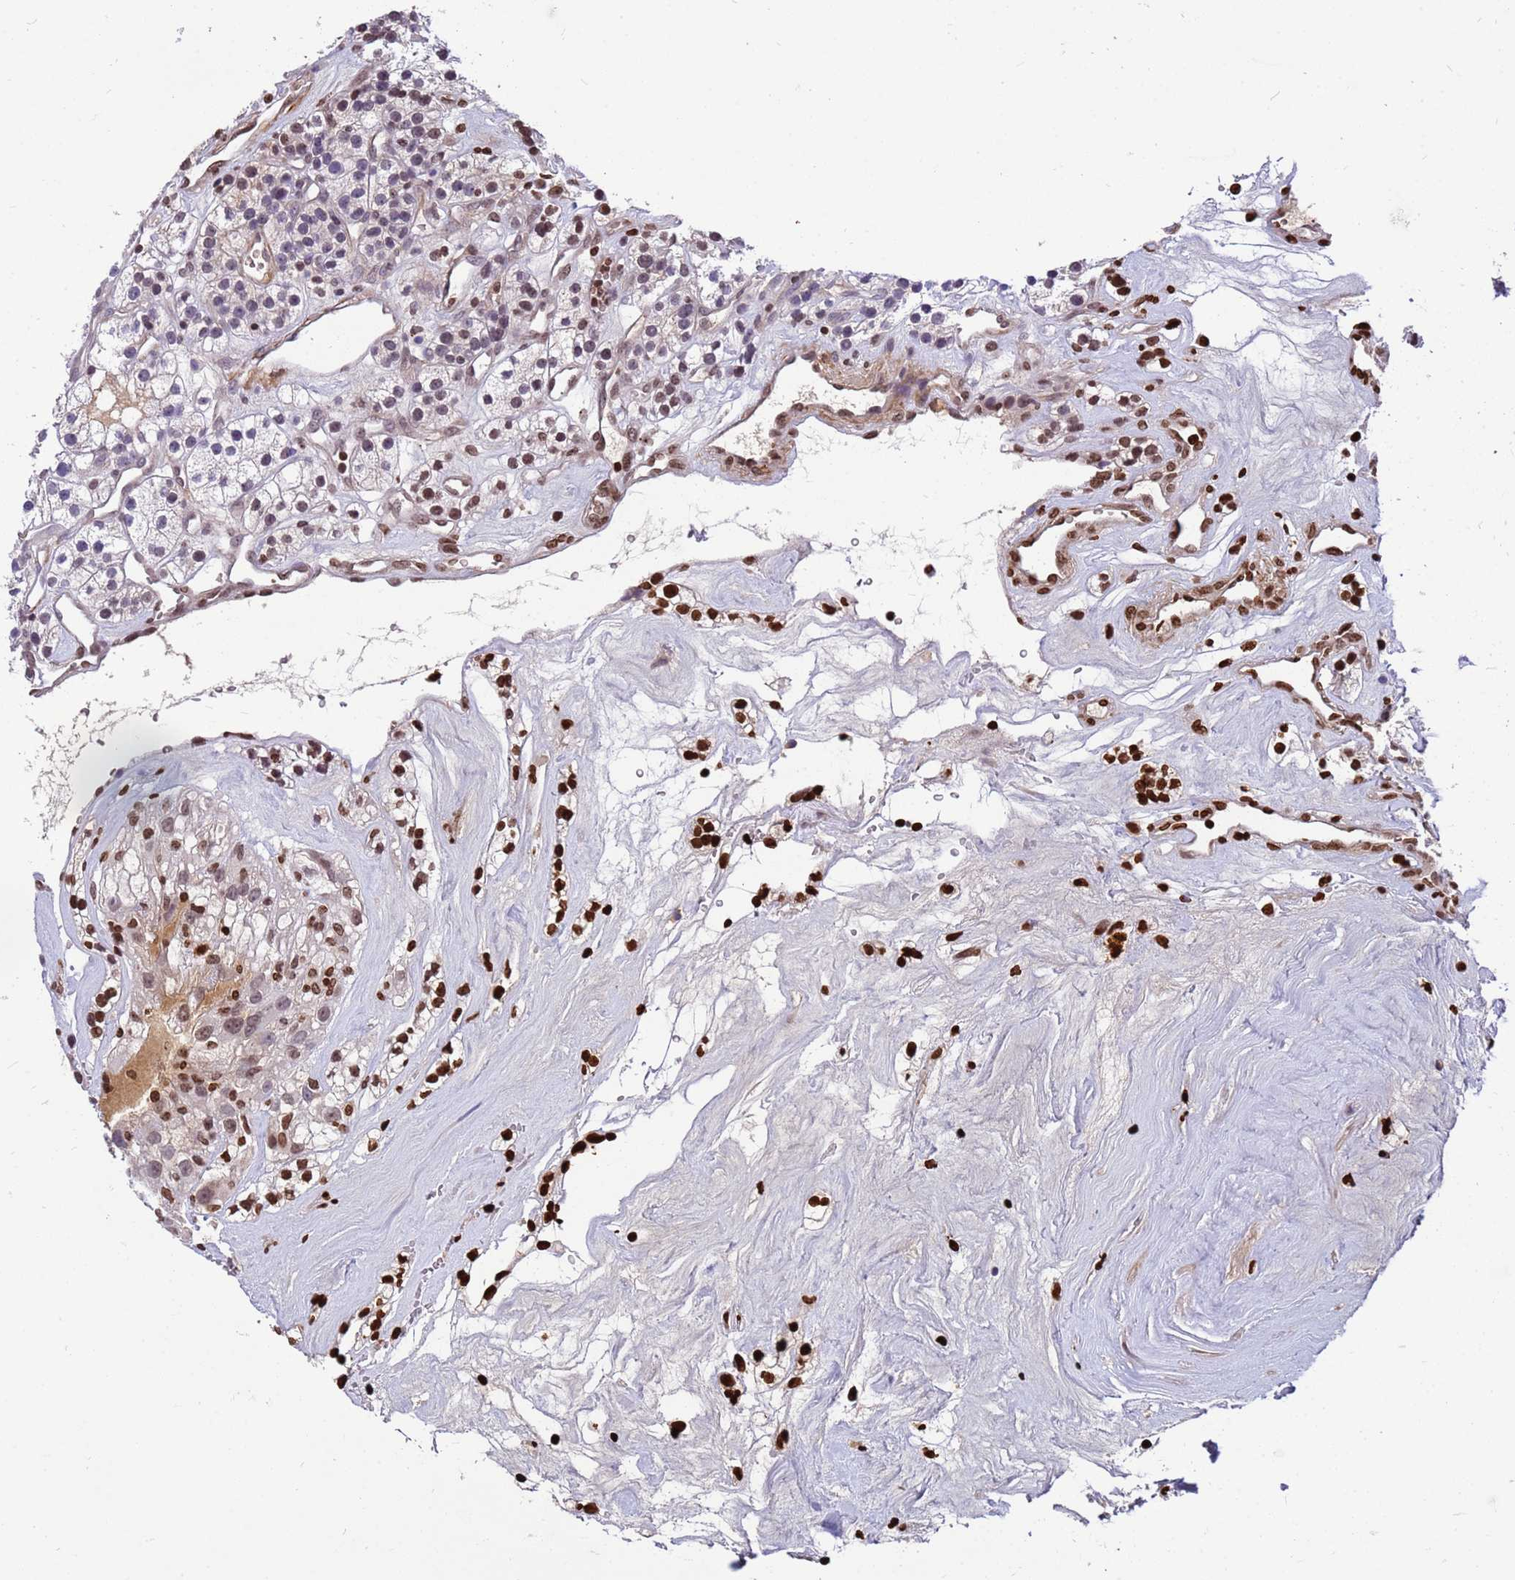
{"staining": {"intensity": "strong", "quantity": "25%-75%", "location": "nuclear"}, "tissue": "renal cancer", "cell_type": "Tumor cells", "image_type": "cancer", "snomed": [{"axis": "morphology", "description": "Adenocarcinoma, NOS"}, {"axis": "topography", "description": "Kidney"}], "caption": "IHC of human renal cancer (adenocarcinoma) demonstrates high levels of strong nuclear expression in about 25%-75% of tumor cells.", "gene": "ORM1", "patient": {"sex": "female", "age": 57}}